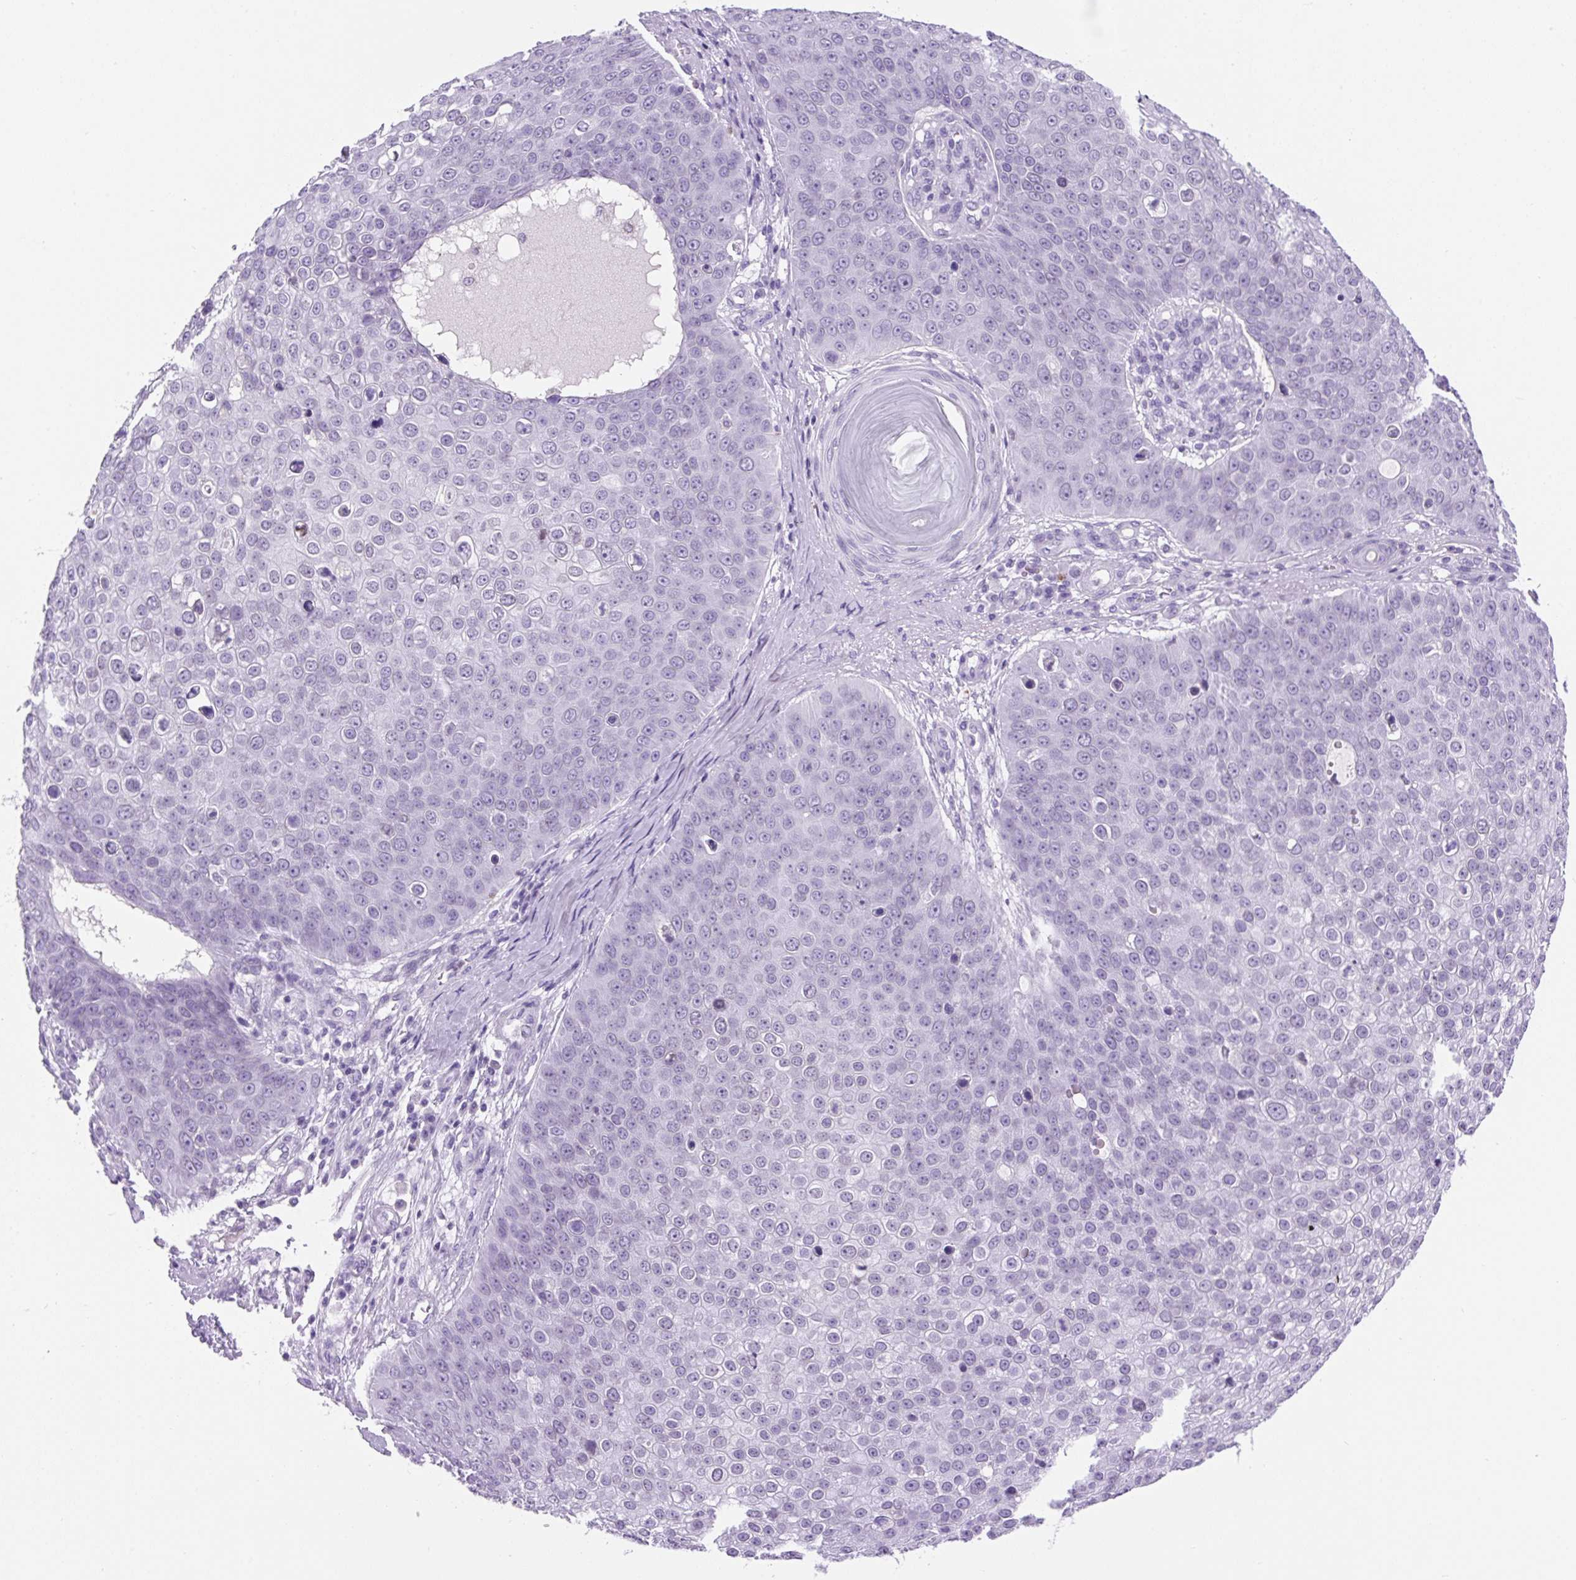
{"staining": {"intensity": "negative", "quantity": "none", "location": "none"}, "tissue": "skin cancer", "cell_type": "Tumor cells", "image_type": "cancer", "snomed": [{"axis": "morphology", "description": "Squamous cell carcinoma, NOS"}, {"axis": "topography", "description": "Skin"}], "caption": "Skin cancer was stained to show a protein in brown. There is no significant staining in tumor cells. (DAB immunohistochemistry (IHC) with hematoxylin counter stain).", "gene": "VPREB1", "patient": {"sex": "male", "age": 71}}